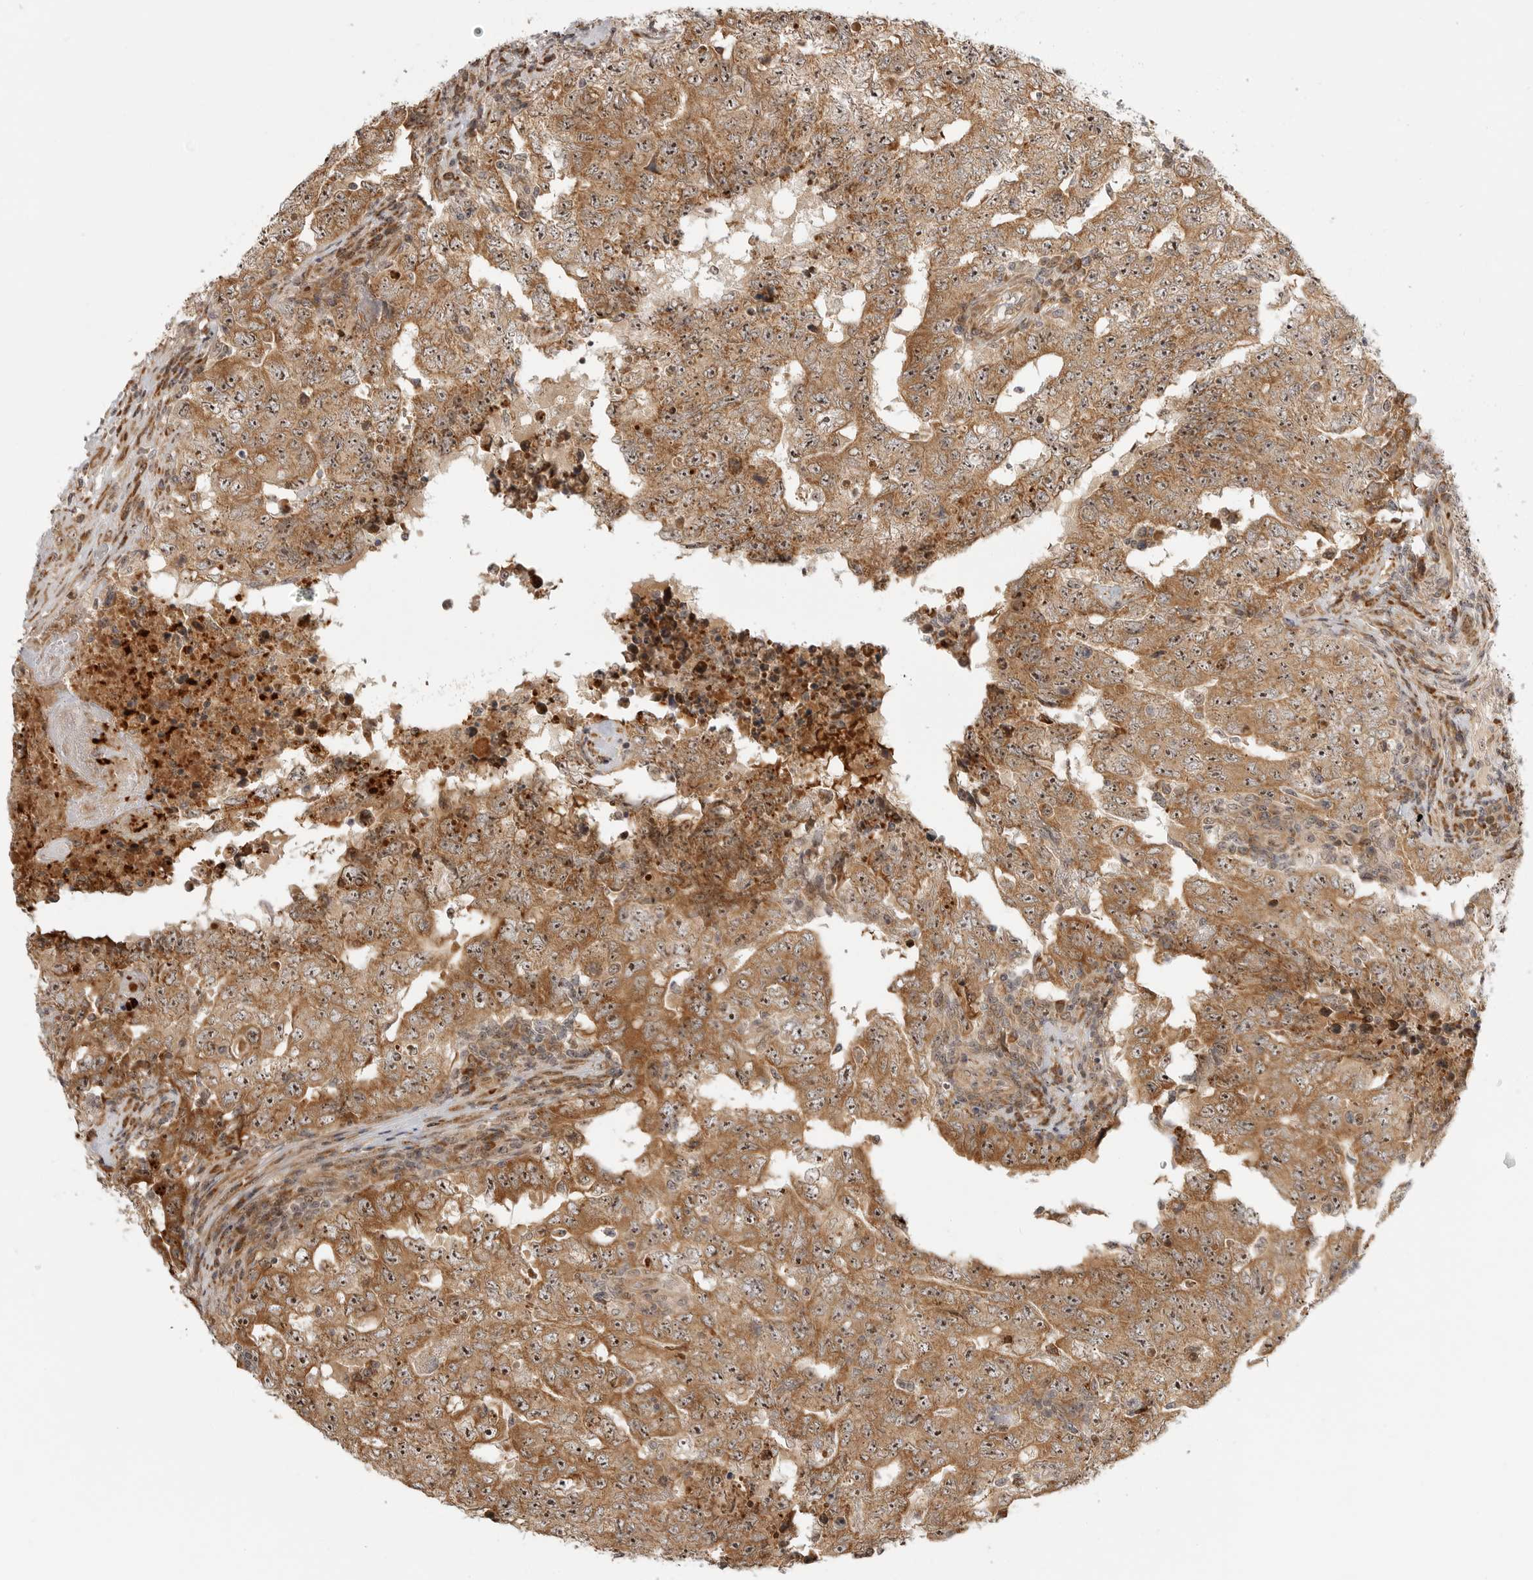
{"staining": {"intensity": "moderate", "quantity": ">75%", "location": "cytoplasmic/membranous,nuclear"}, "tissue": "testis cancer", "cell_type": "Tumor cells", "image_type": "cancer", "snomed": [{"axis": "morphology", "description": "Carcinoma, Embryonal, NOS"}, {"axis": "topography", "description": "Testis"}], "caption": "Immunohistochemical staining of human testis cancer demonstrates medium levels of moderate cytoplasmic/membranous and nuclear staining in approximately >75% of tumor cells.", "gene": "DSCC1", "patient": {"sex": "male", "age": 26}}